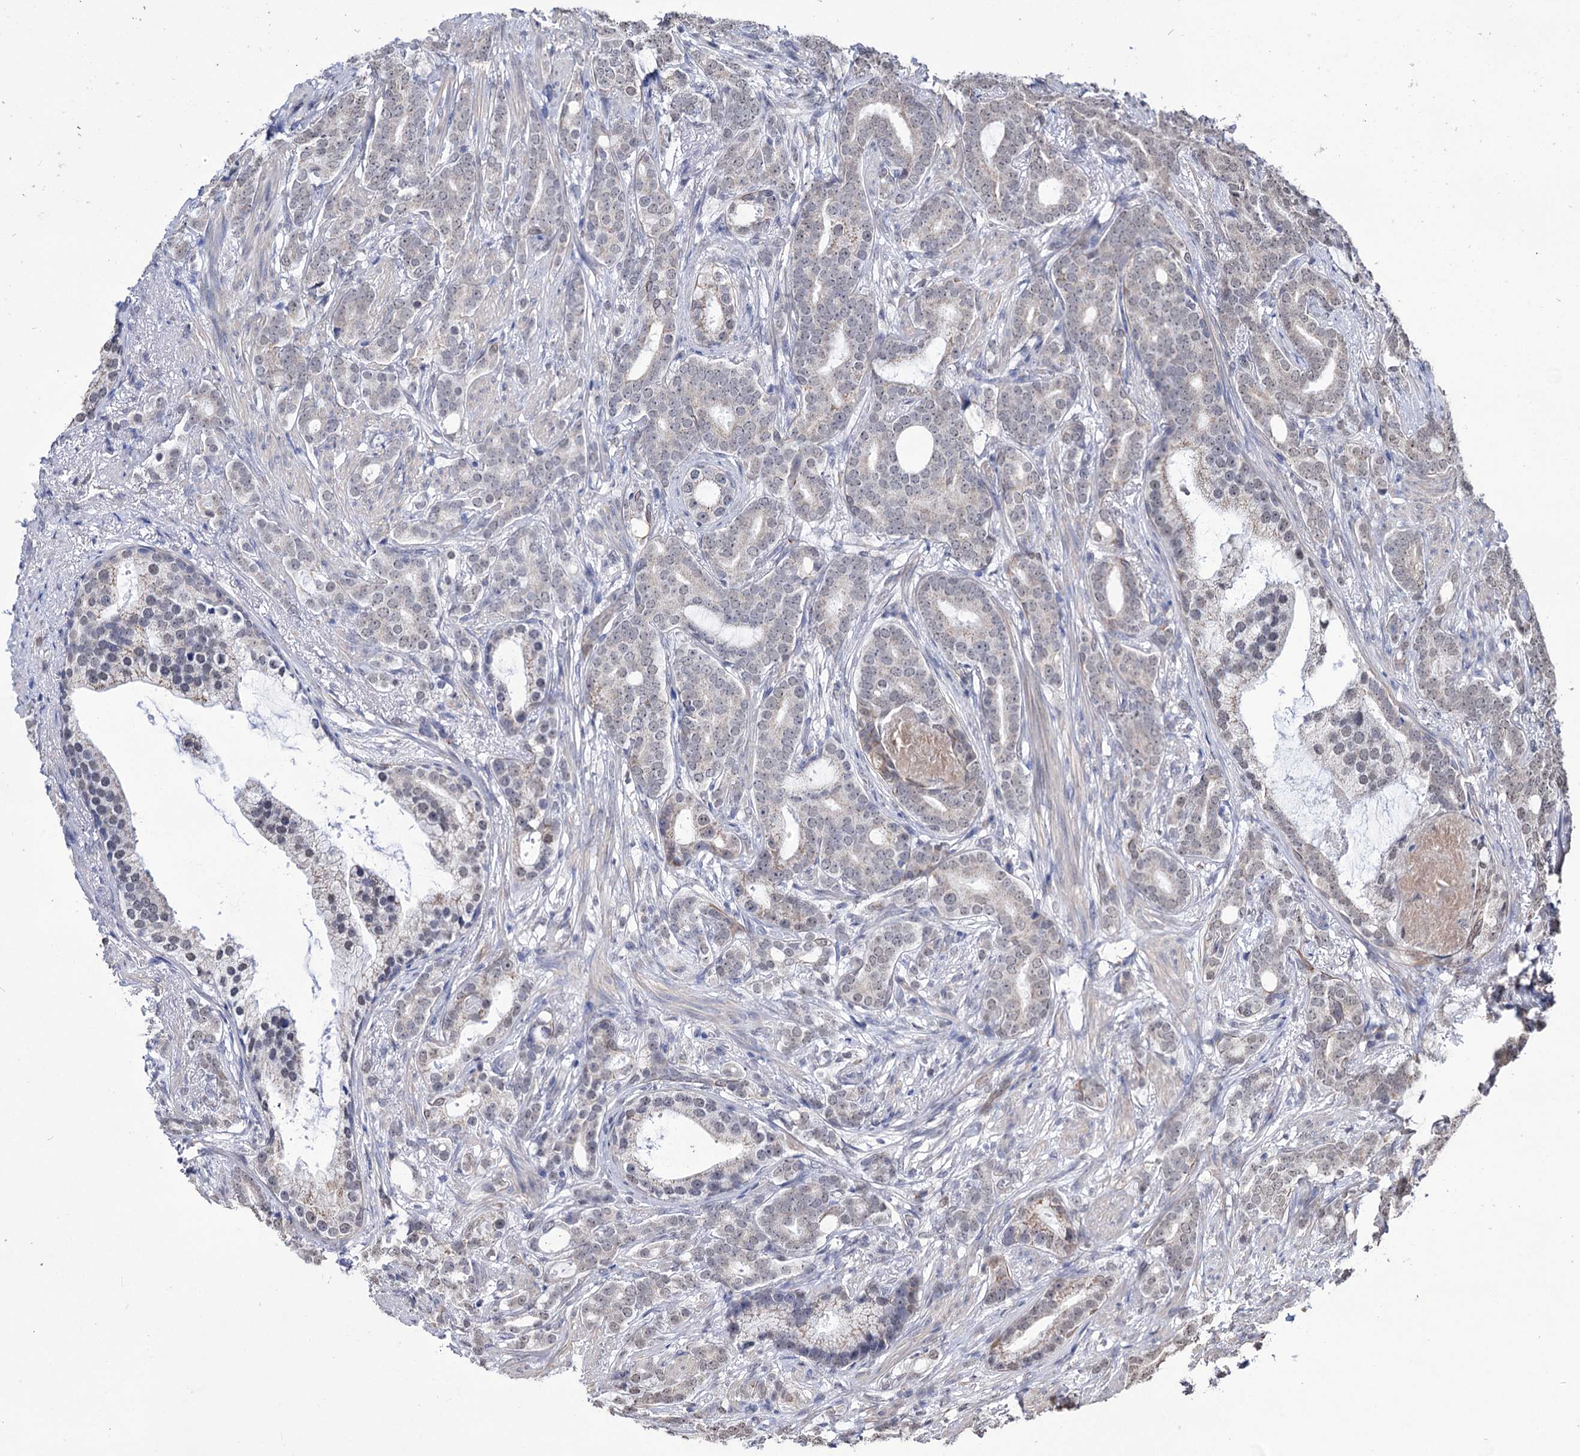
{"staining": {"intensity": "weak", "quantity": "<25%", "location": "nuclear"}, "tissue": "prostate cancer", "cell_type": "Tumor cells", "image_type": "cancer", "snomed": [{"axis": "morphology", "description": "Adenocarcinoma, Low grade"}, {"axis": "topography", "description": "Prostate"}], "caption": "DAB immunohistochemical staining of adenocarcinoma (low-grade) (prostate) displays no significant expression in tumor cells.", "gene": "ABHD10", "patient": {"sex": "male", "age": 71}}